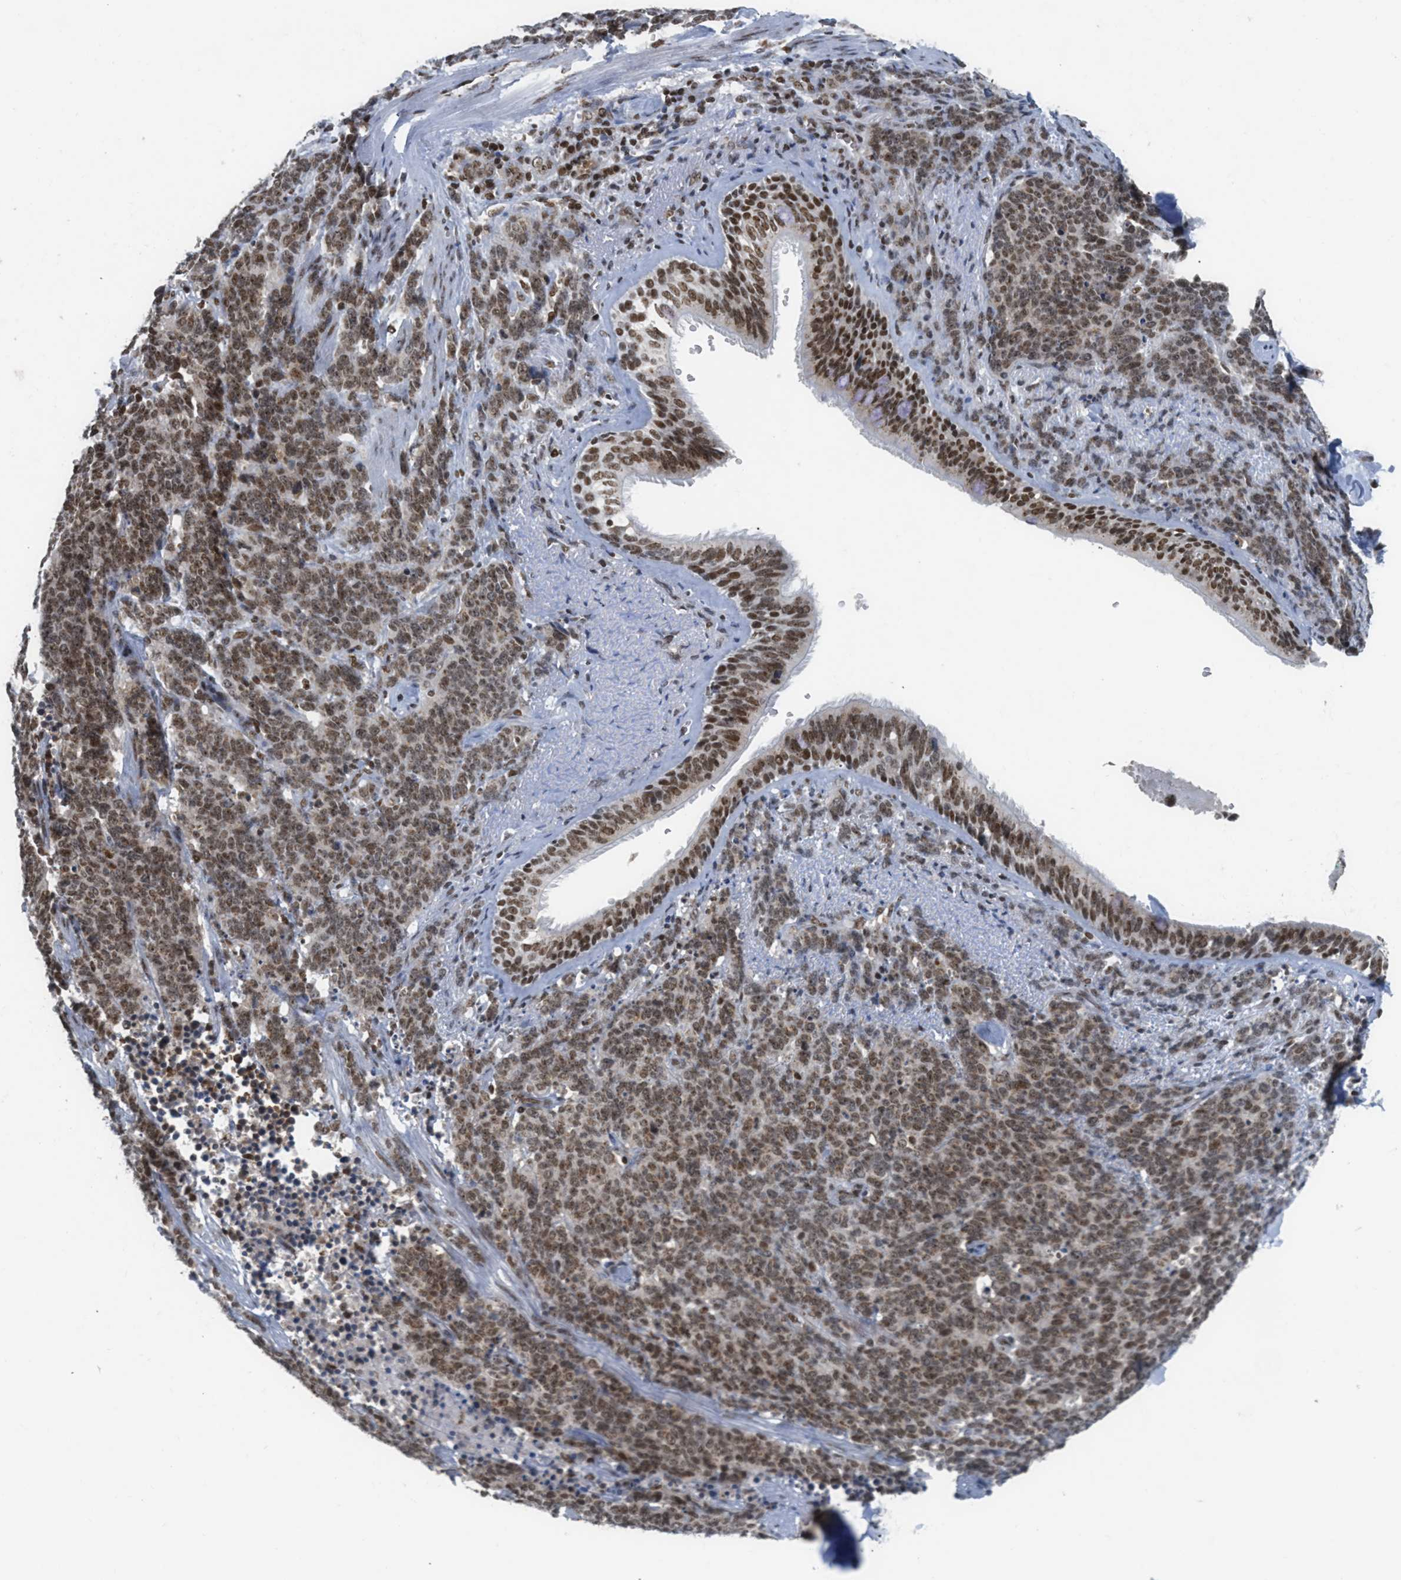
{"staining": {"intensity": "moderate", "quantity": ">75%", "location": "cytoplasmic/membranous,nuclear"}, "tissue": "lung cancer", "cell_type": "Tumor cells", "image_type": "cancer", "snomed": [{"axis": "morphology", "description": "Neoplasm, malignant, NOS"}, {"axis": "topography", "description": "Lung"}], "caption": "This photomicrograph reveals lung malignant neoplasm stained with immunohistochemistry to label a protein in brown. The cytoplasmic/membranous and nuclear of tumor cells show moderate positivity for the protein. Nuclei are counter-stained blue.", "gene": "RAD51B", "patient": {"sex": "female", "age": 58}}